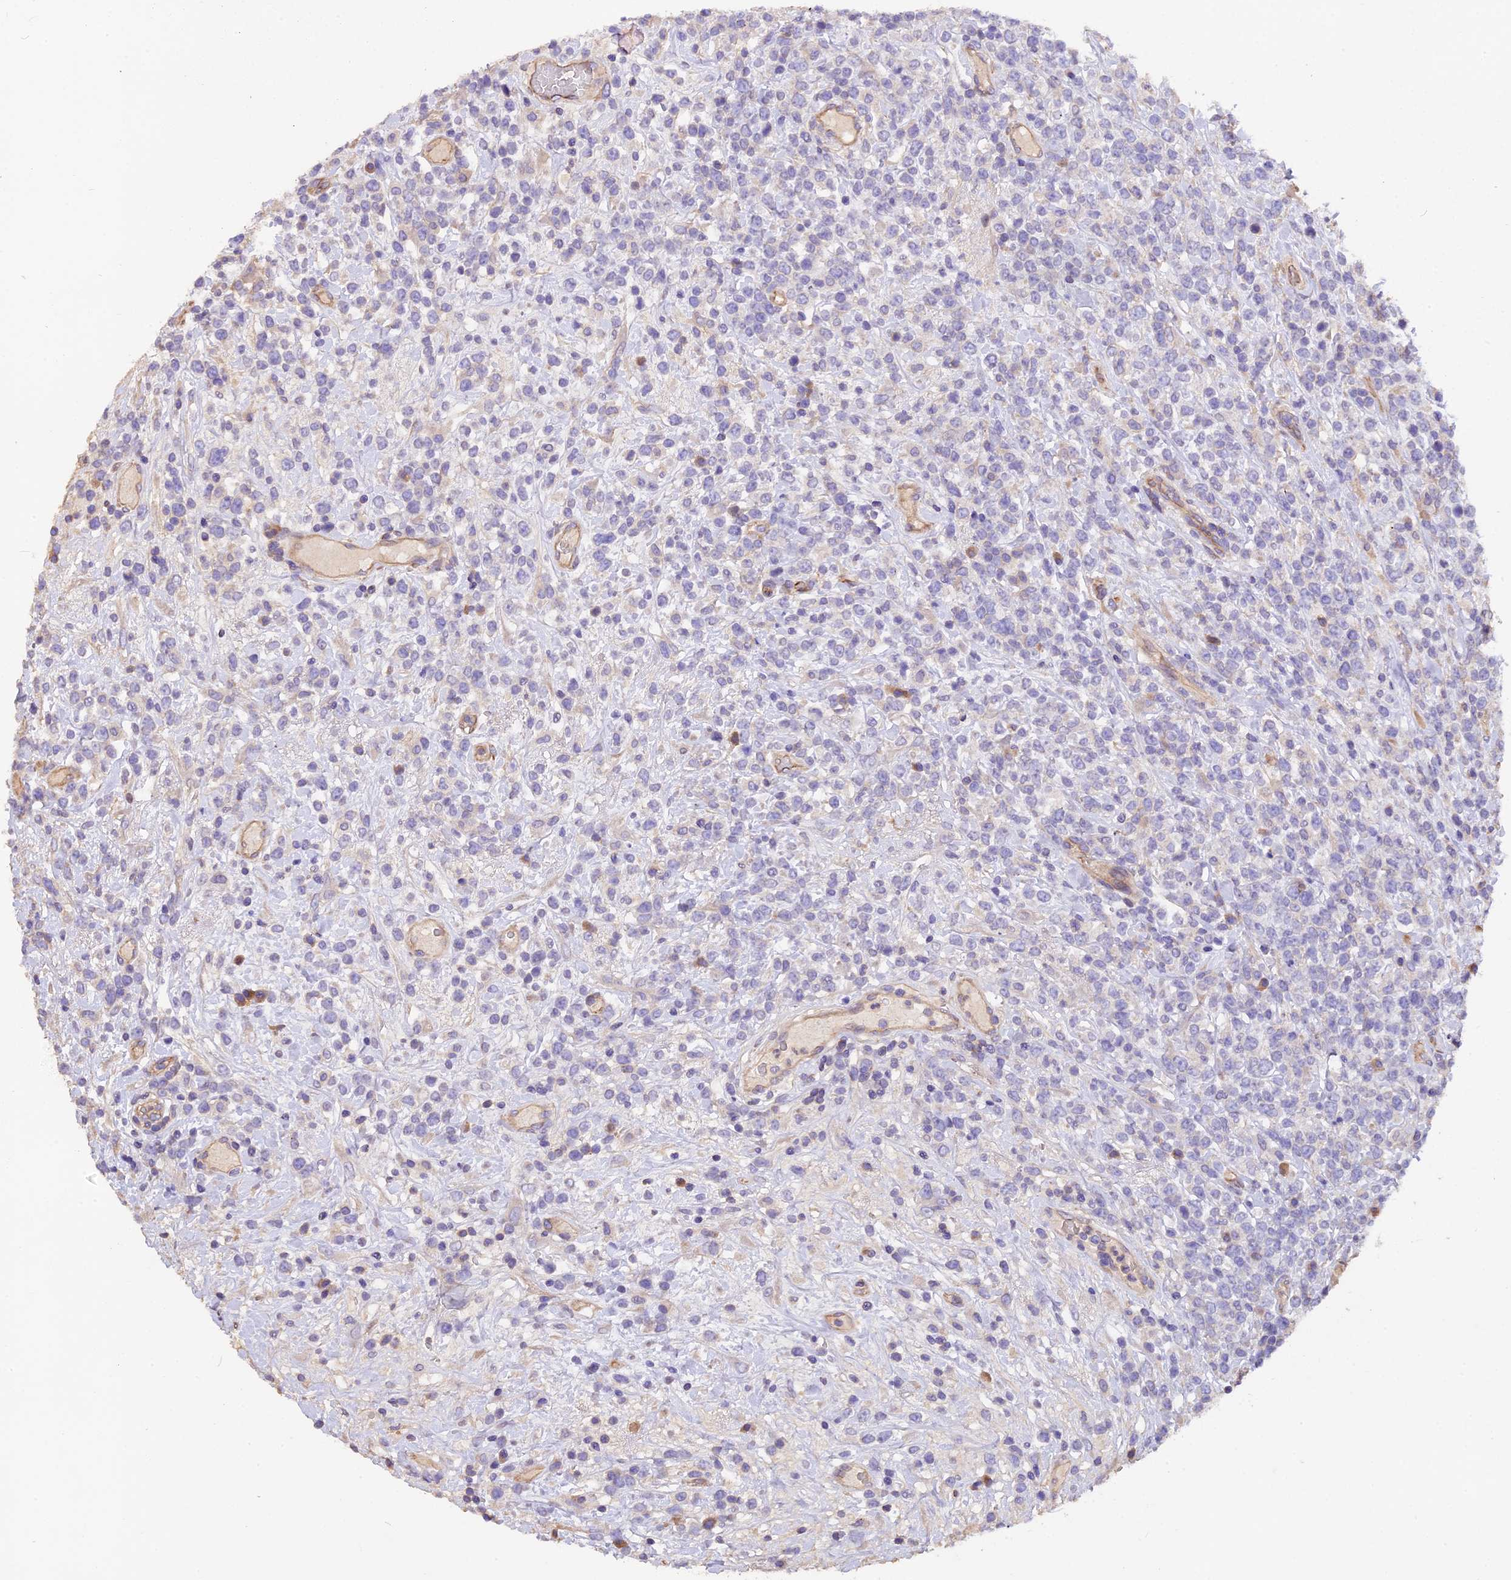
{"staining": {"intensity": "negative", "quantity": "none", "location": "none"}, "tissue": "lymphoma", "cell_type": "Tumor cells", "image_type": "cancer", "snomed": [{"axis": "morphology", "description": "Malignant lymphoma, non-Hodgkin's type, High grade"}, {"axis": "topography", "description": "Colon"}], "caption": "High magnification brightfield microscopy of malignant lymphoma, non-Hodgkin's type (high-grade) stained with DAB (3,3'-diaminobenzidine) (brown) and counterstained with hematoxylin (blue): tumor cells show no significant expression. (DAB (3,3'-diaminobenzidine) immunohistochemistry visualized using brightfield microscopy, high magnification).", "gene": "ERMARD", "patient": {"sex": "female", "age": 53}}